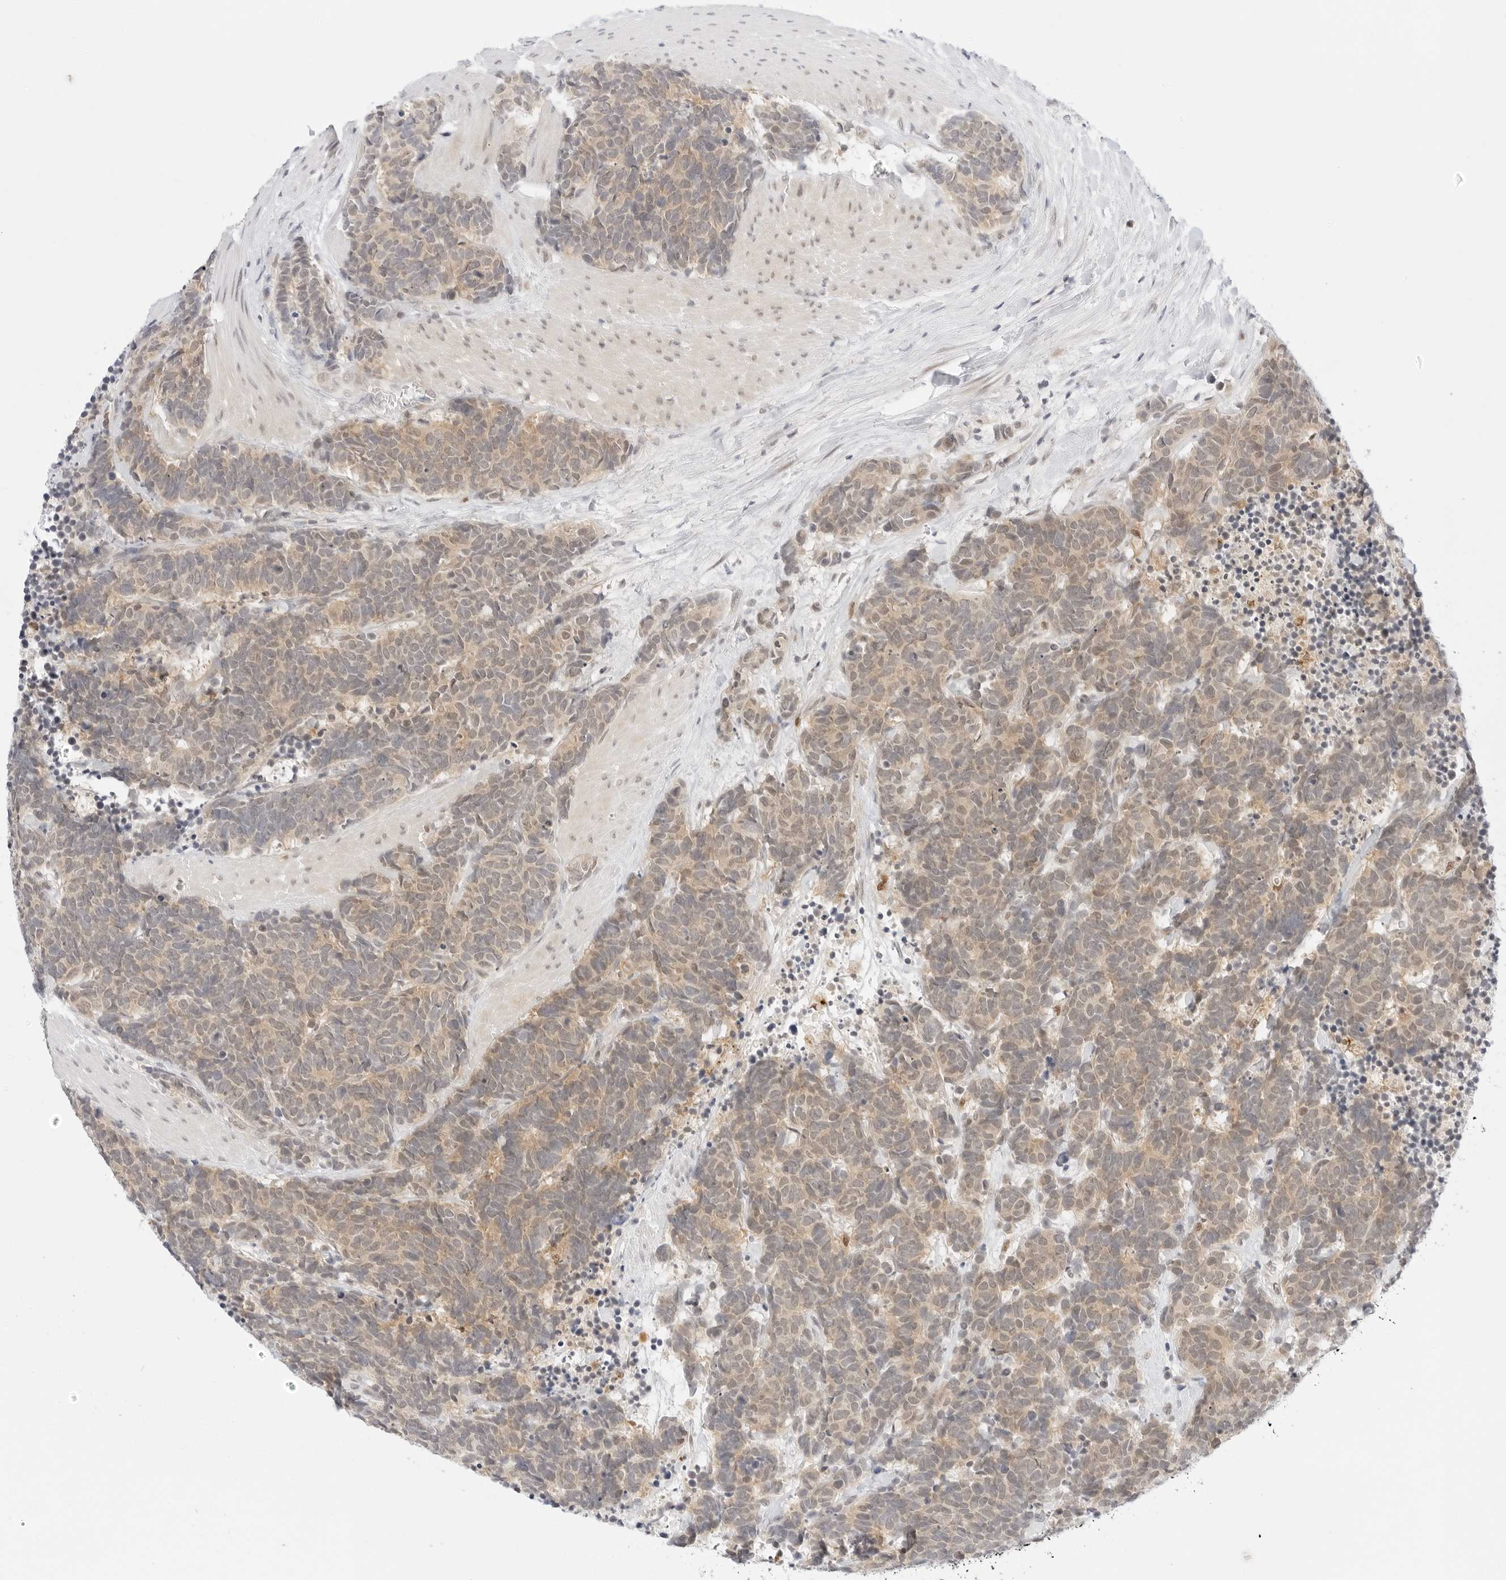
{"staining": {"intensity": "weak", "quantity": ">75%", "location": "cytoplasmic/membranous"}, "tissue": "carcinoid", "cell_type": "Tumor cells", "image_type": "cancer", "snomed": [{"axis": "morphology", "description": "Carcinoma, NOS"}, {"axis": "morphology", "description": "Carcinoid, malignant, NOS"}, {"axis": "topography", "description": "Urinary bladder"}], "caption": "Malignant carcinoid stained with a protein marker demonstrates weak staining in tumor cells.", "gene": "POLR3C", "patient": {"sex": "male", "age": 57}}